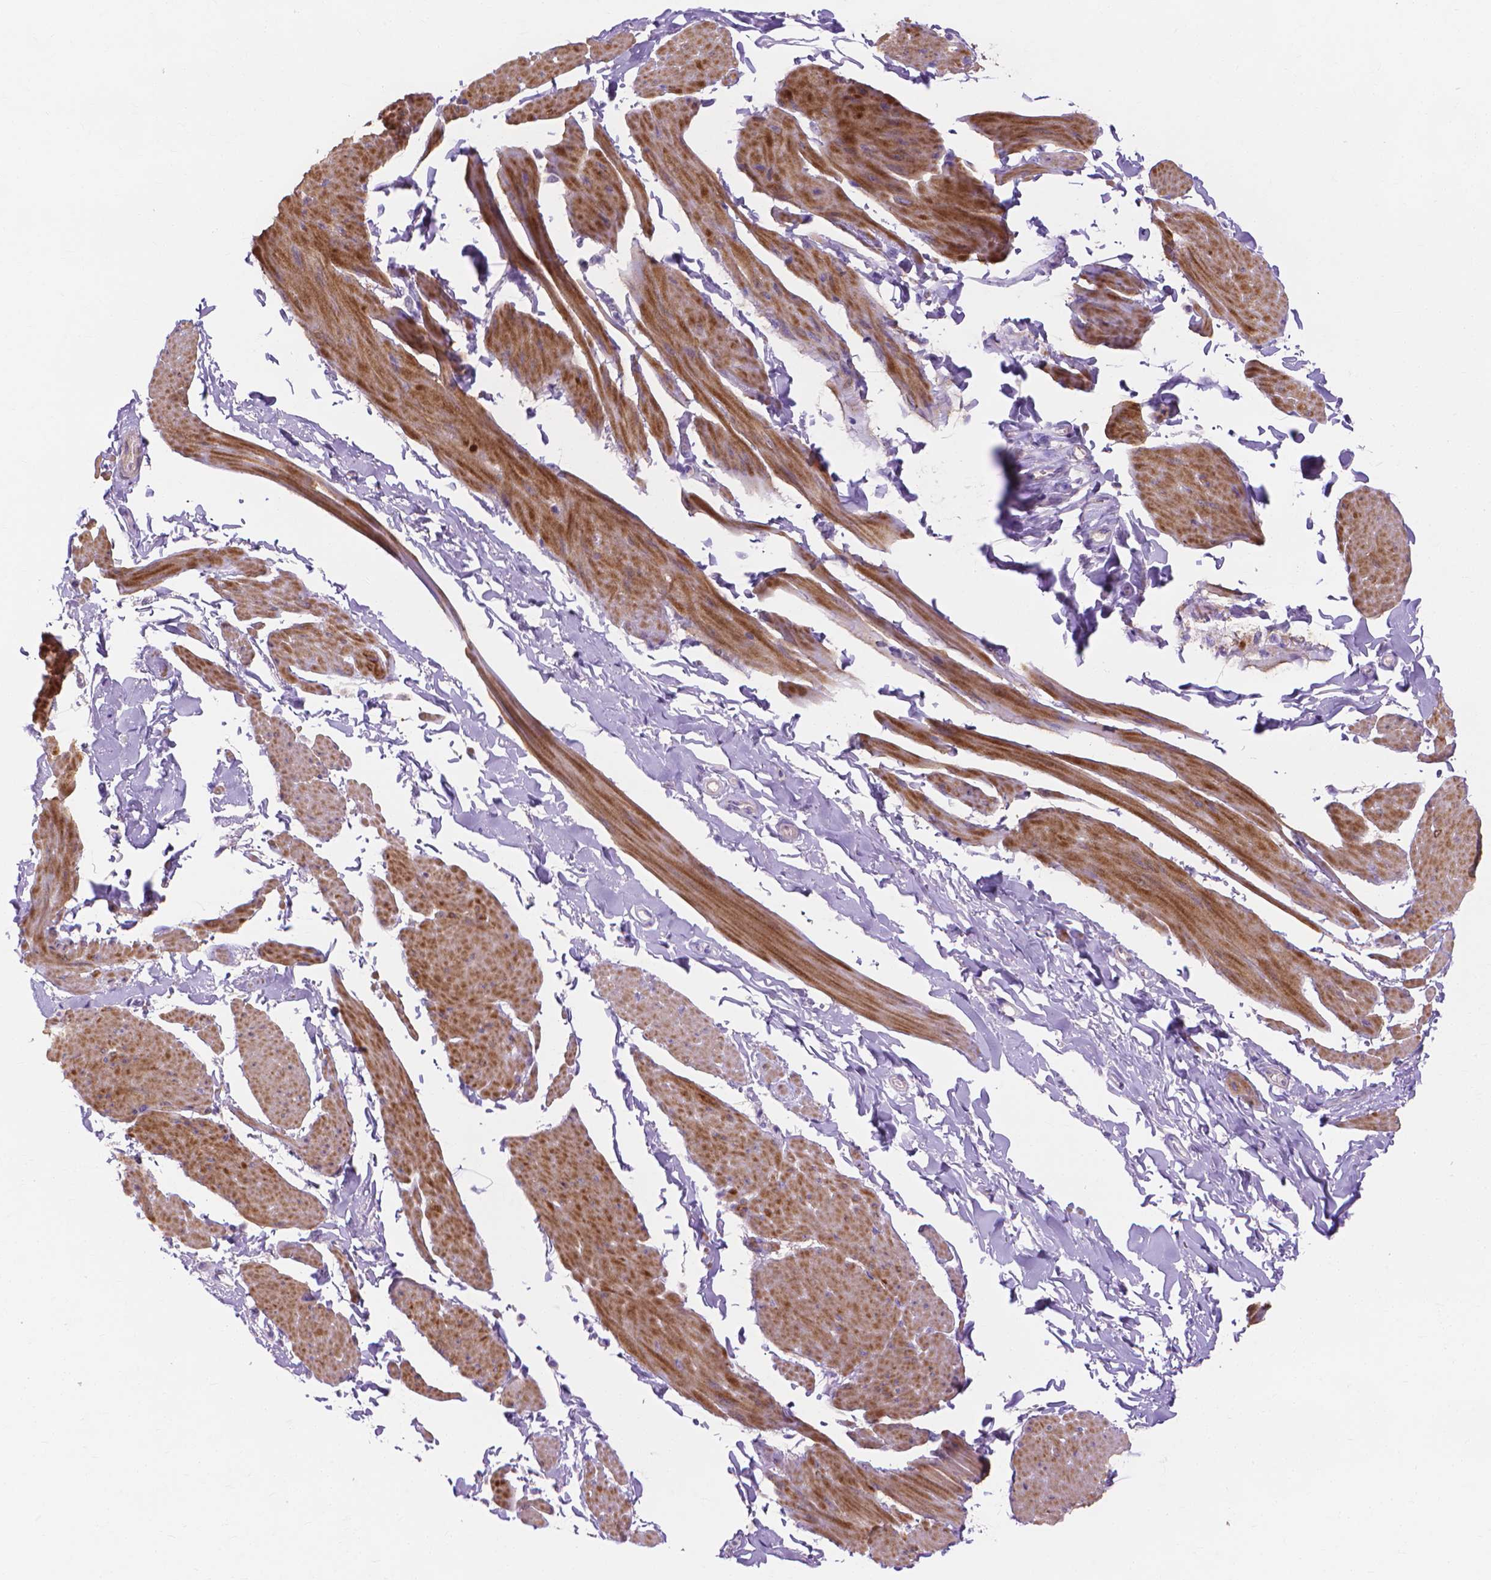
{"staining": {"intensity": "moderate", "quantity": "25%-75%", "location": "cytoplasmic/membranous"}, "tissue": "smooth muscle", "cell_type": "Smooth muscle cells", "image_type": "normal", "snomed": [{"axis": "morphology", "description": "Normal tissue, NOS"}, {"axis": "topography", "description": "Adipose tissue"}, {"axis": "topography", "description": "Smooth muscle"}, {"axis": "topography", "description": "Peripheral nerve tissue"}], "caption": "The immunohistochemical stain shows moderate cytoplasmic/membranous positivity in smooth muscle cells of normal smooth muscle.", "gene": "MBLAC1", "patient": {"sex": "male", "age": 83}}